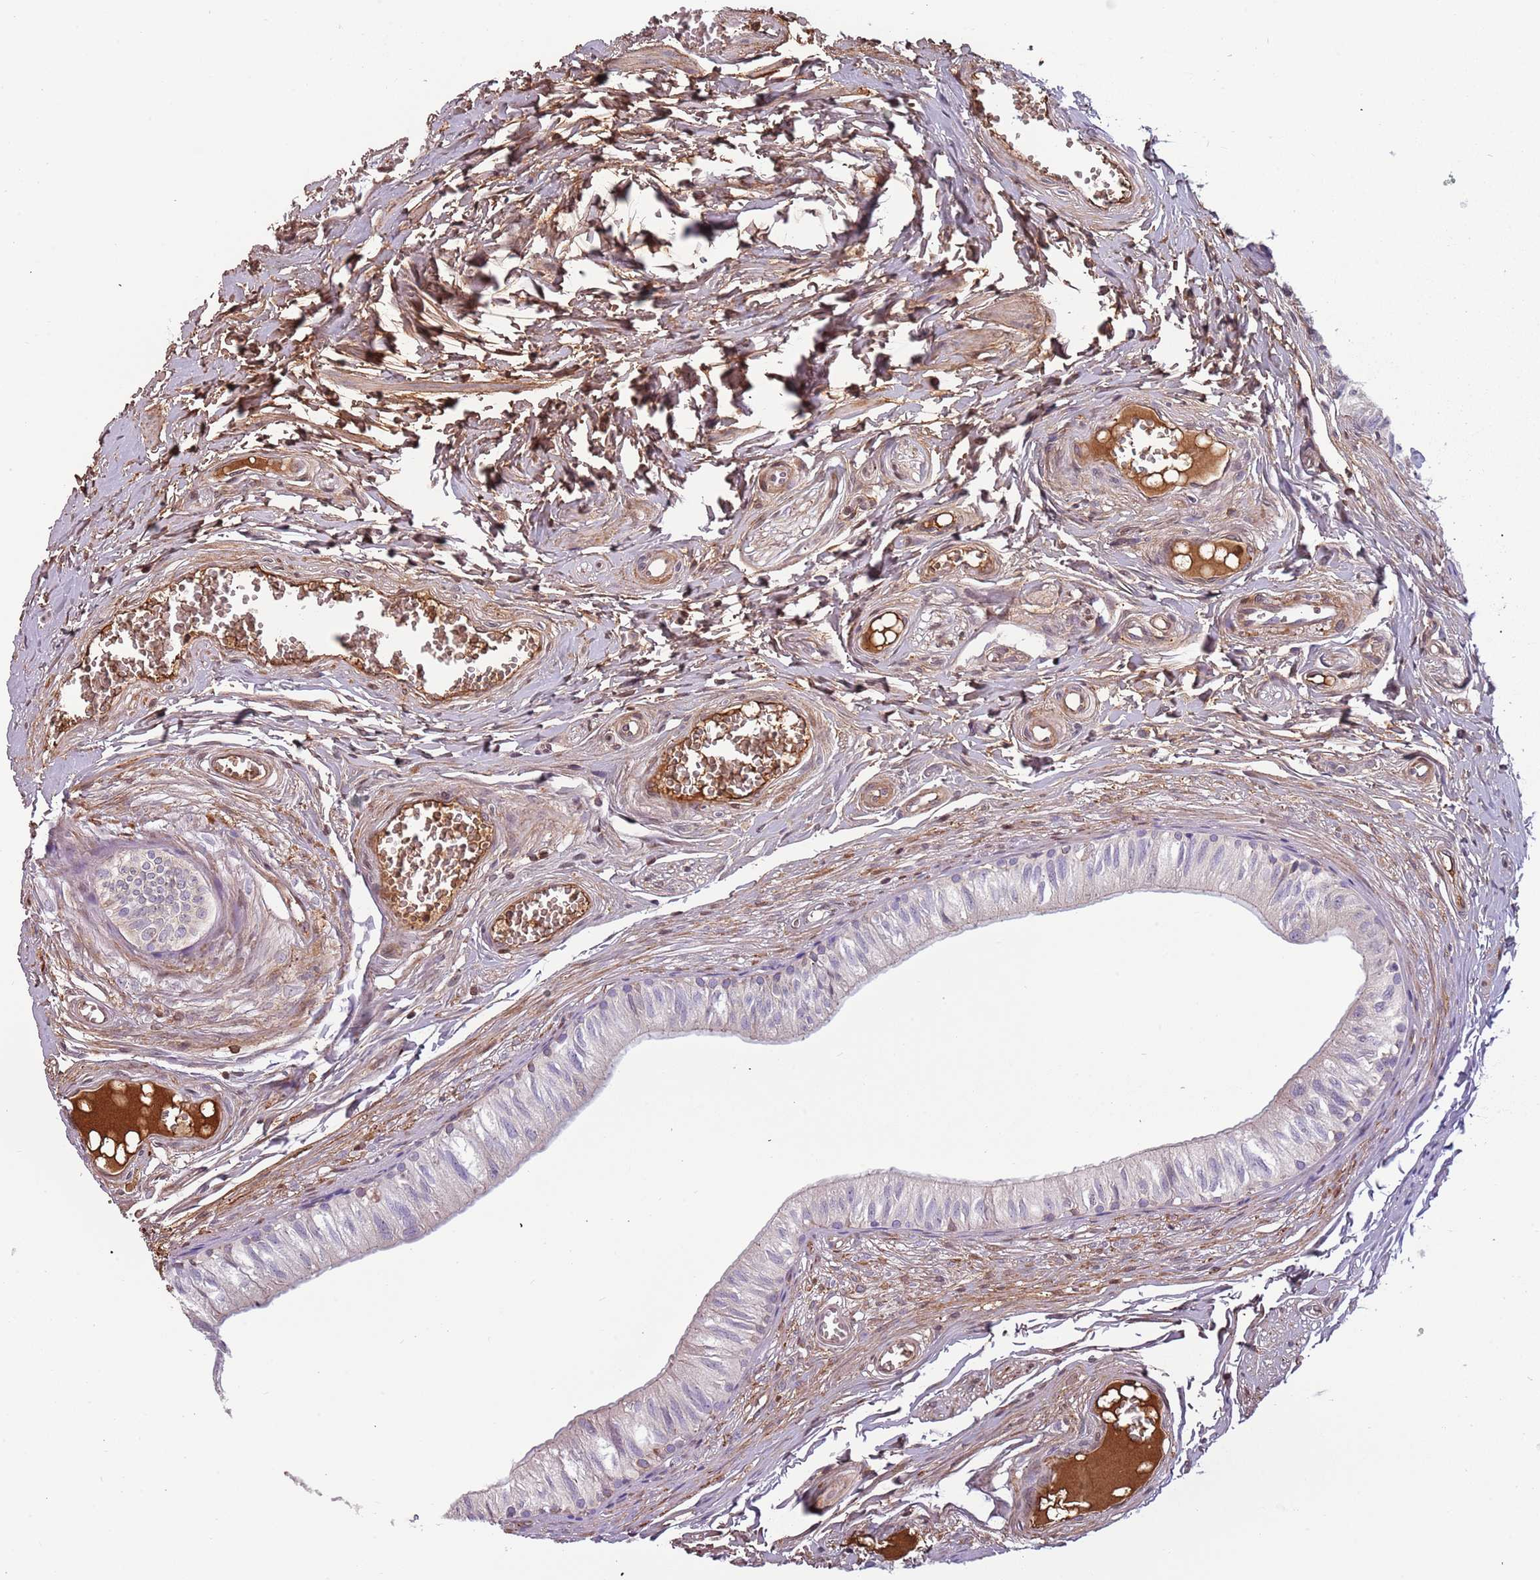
{"staining": {"intensity": "negative", "quantity": "none", "location": "none"}, "tissue": "epididymis", "cell_type": "Glandular cells", "image_type": "normal", "snomed": [{"axis": "morphology", "description": "Normal tissue, NOS"}, {"axis": "topography", "description": "Epididymis"}], "caption": "Immunohistochemical staining of normal epididymis displays no significant positivity in glandular cells.", "gene": "NADK", "patient": {"sex": "male", "age": 37}}